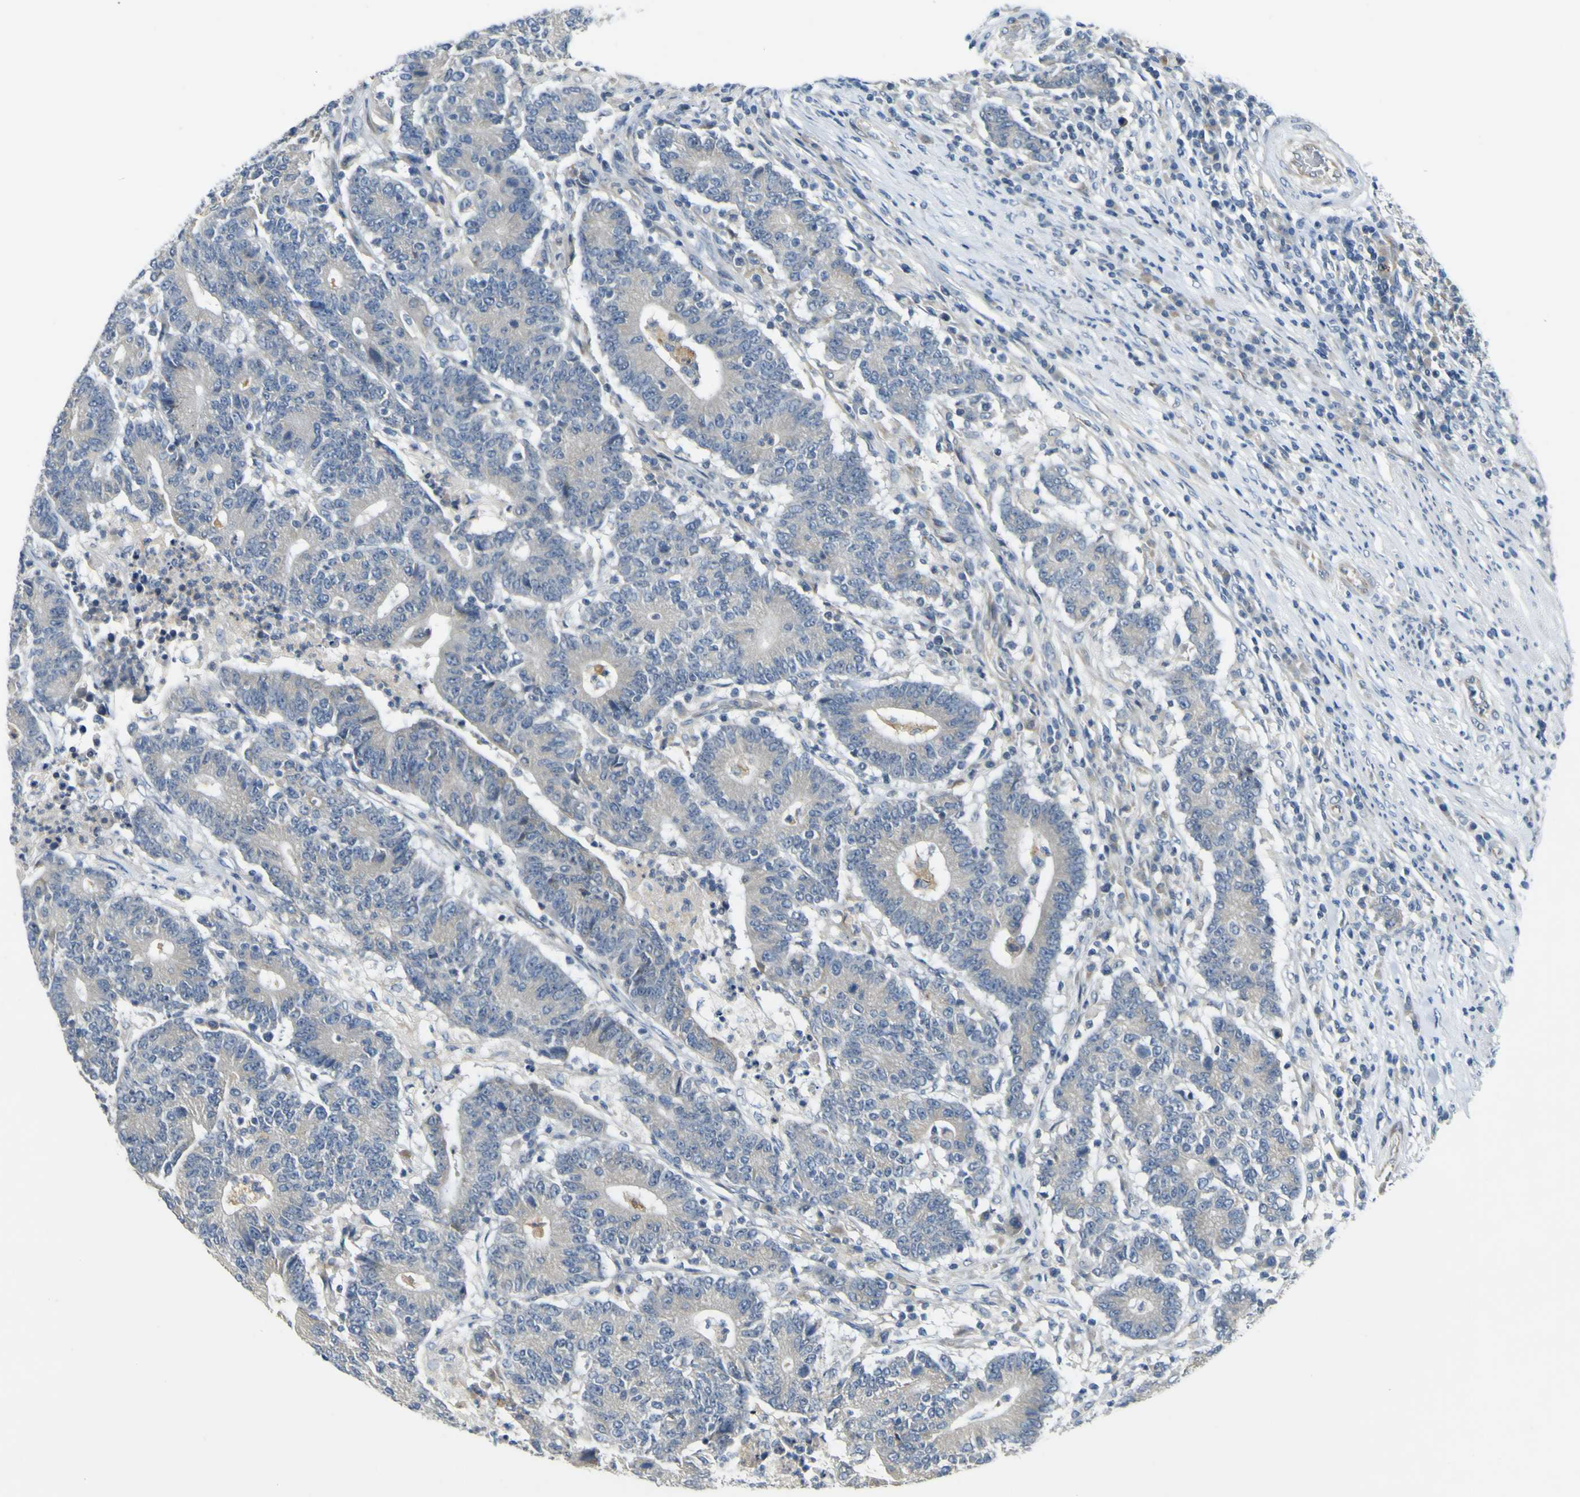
{"staining": {"intensity": "weak", "quantity": "<25%", "location": "cytoplasmic/membranous"}, "tissue": "colorectal cancer", "cell_type": "Tumor cells", "image_type": "cancer", "snomed": [{"axis": "morphology", "description": "Normal tissue, NOS"}, {"axis": "morphology", "description": "Adenocarcinoma, NOS"}, {"axis": "topography", "description": "Colon"}], "caption": "The photomicrograph reveals no staining of tumor cells in colorectal cancer (adenocarcinoma).", "gene": "LDLR", "patient": {"sex": "female", "age": 75}}